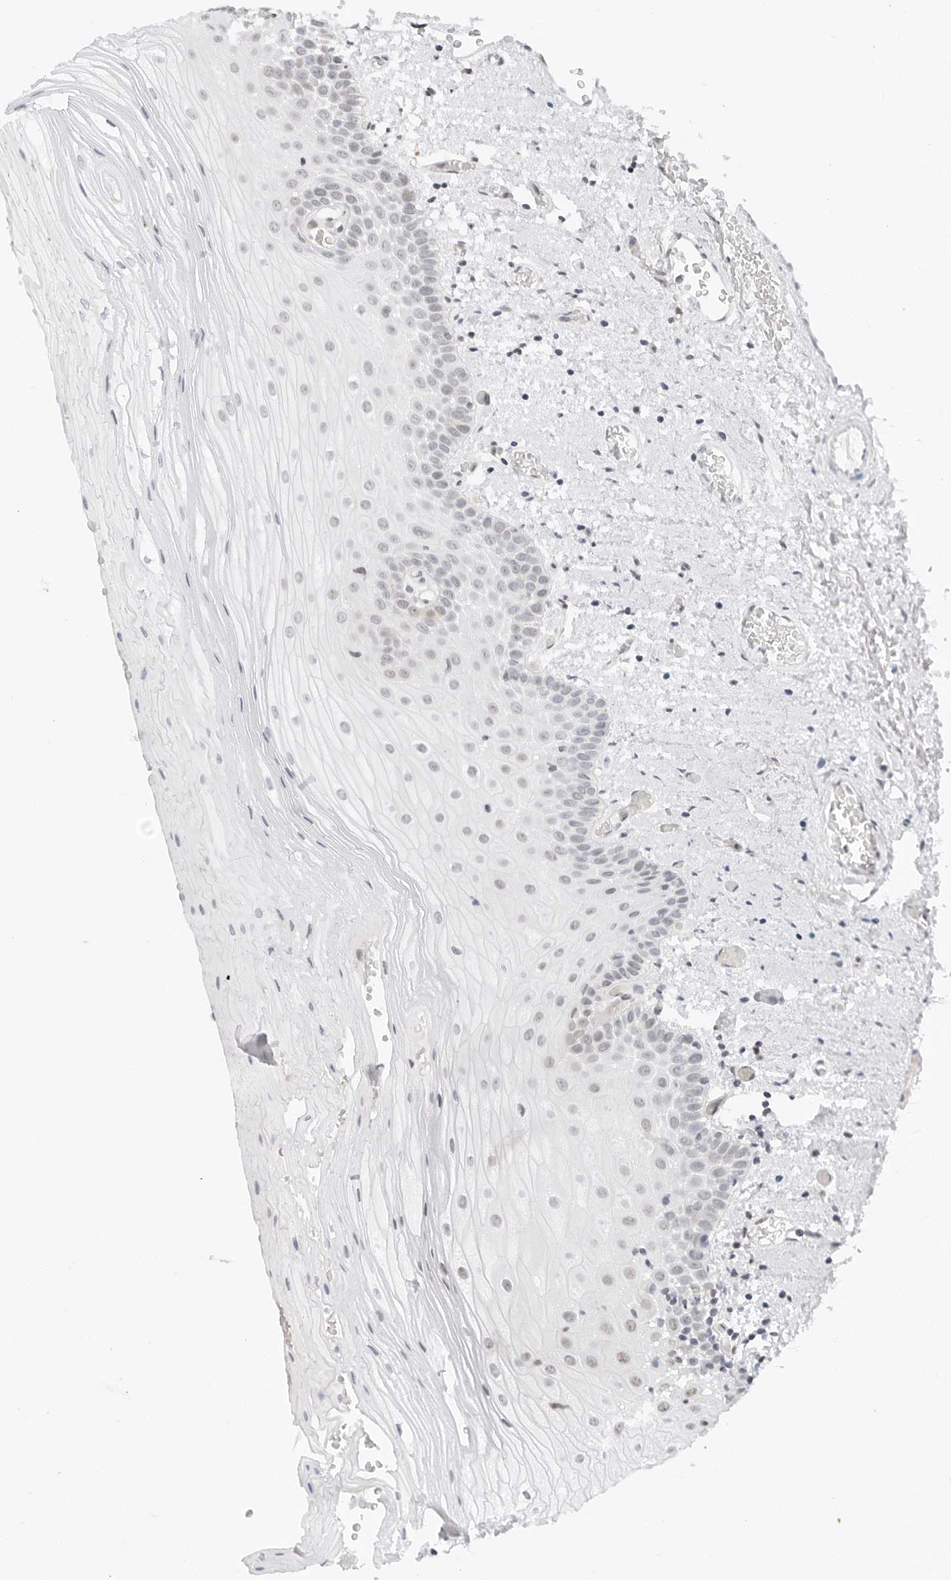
{"staining": {"intensity": "weak", "quantity": "<25%", "location": "nuclear"}, "tissue": "oral mucosa", "cell_type": "Squamous epithelial cells", "image_type": "normal", "snomed": [{"axis": "morphology", "description": "Normal tissue, NOS"}, {"axis": "topography", "description": "Oral tissue"}], "caption": "DAB immunohistochemical staining of unremarkable oral mucosa reveals no significant positivity in squamous epithelial cells. The staining was performed using DAB to visualize the protein expression in brown, while the nuclei were stained in blue with hematoxylin (Magnification: 20x).", "gene": "ZNF613", "patient": {"sex": "male", "age": 52}}